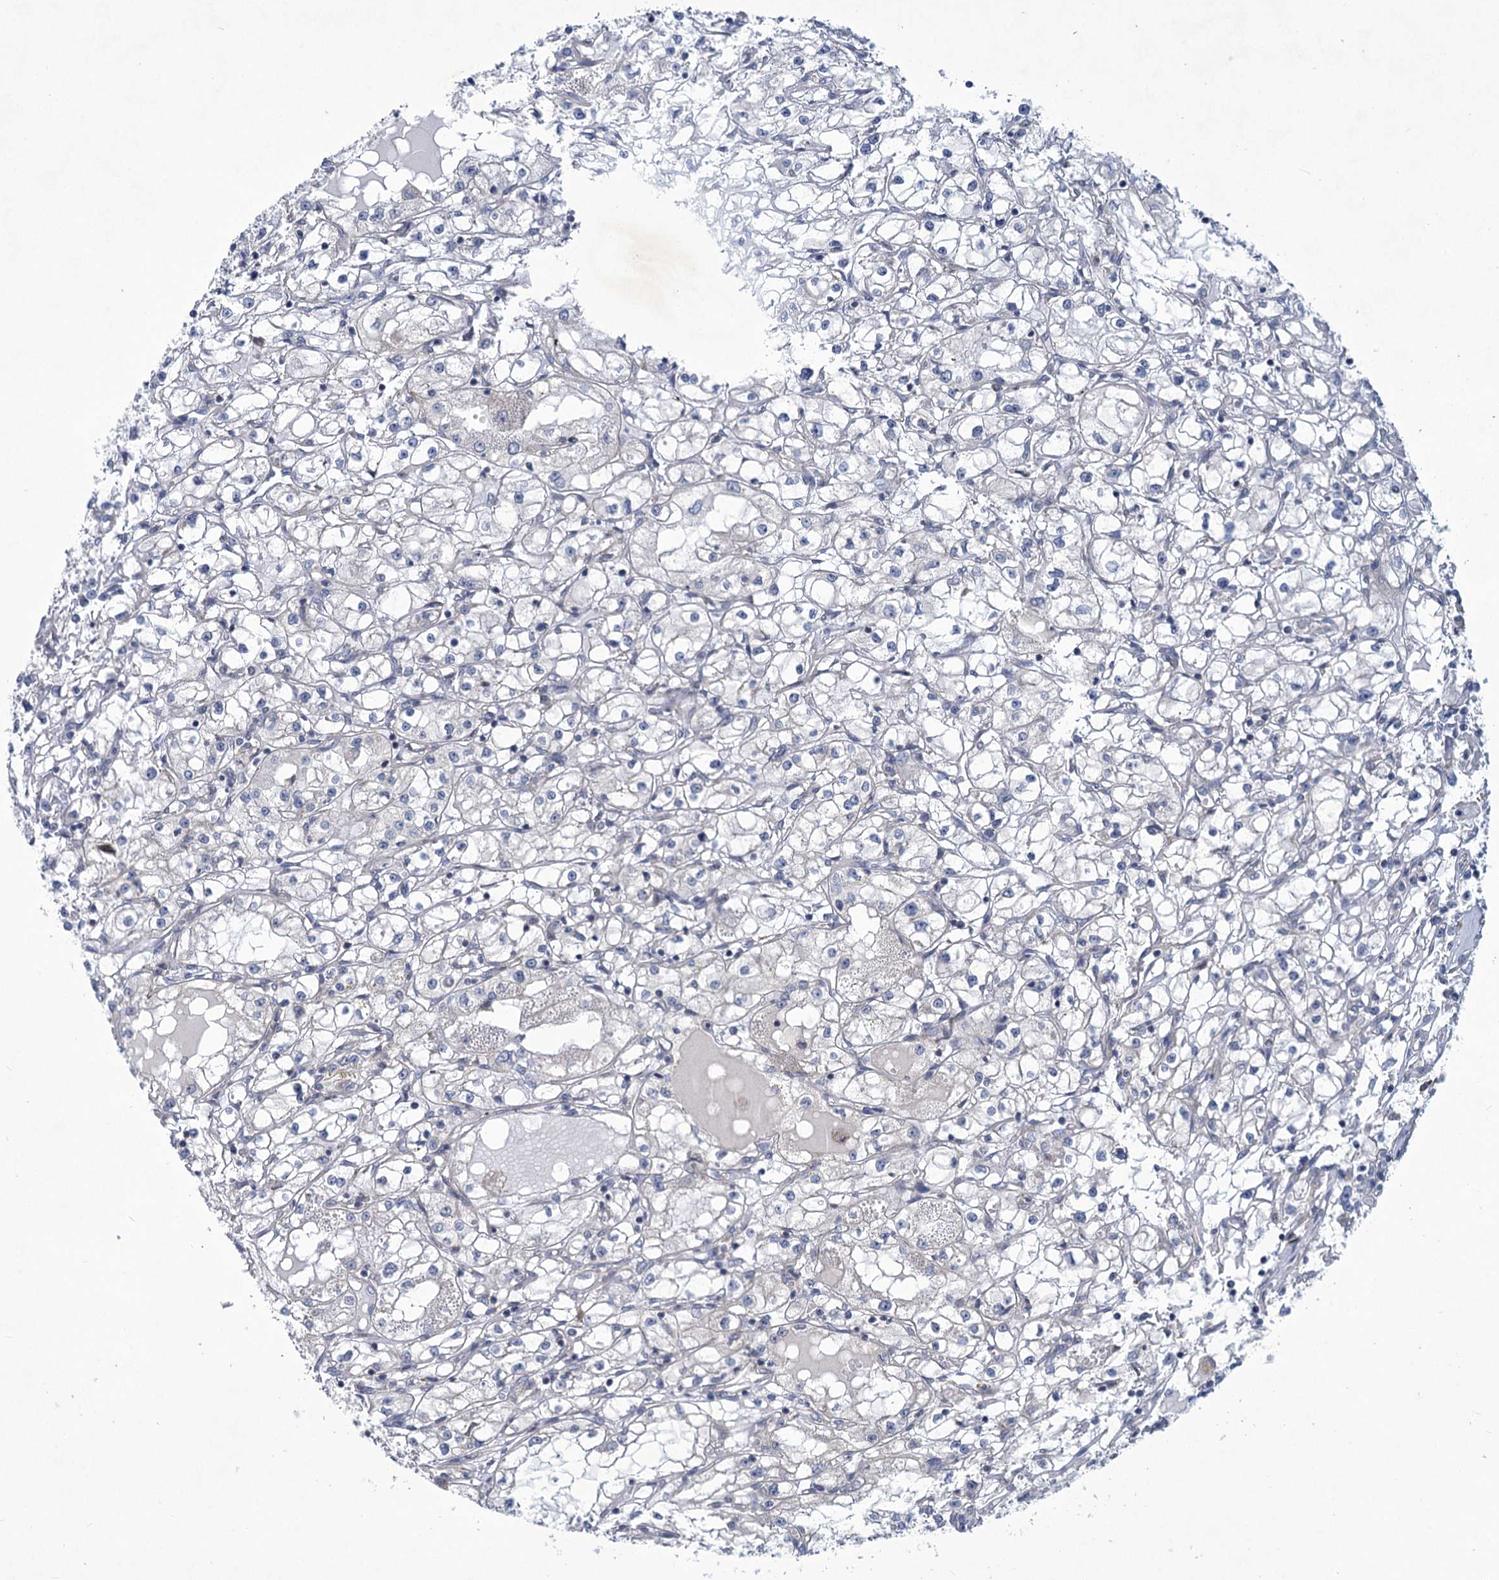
{"staining": {"intensity": "negative", "quantity": "none", "location": "none"}, "tissue": "renal cancer", "cell_type": "Tumor cells", "image_type": "cancer", "snomed": [{"axis": "morphology", "description": "Adenocarcinoma, NOS"}, {"axis": "topography", "description": "Kidney"}], "caption": "Renal adenocarcinoma was stained to show a protein in brown. There is no significant positivity in tumor cells.", "gene": "MBLAC2", "patient": {"sex": "male", "age": 56}}